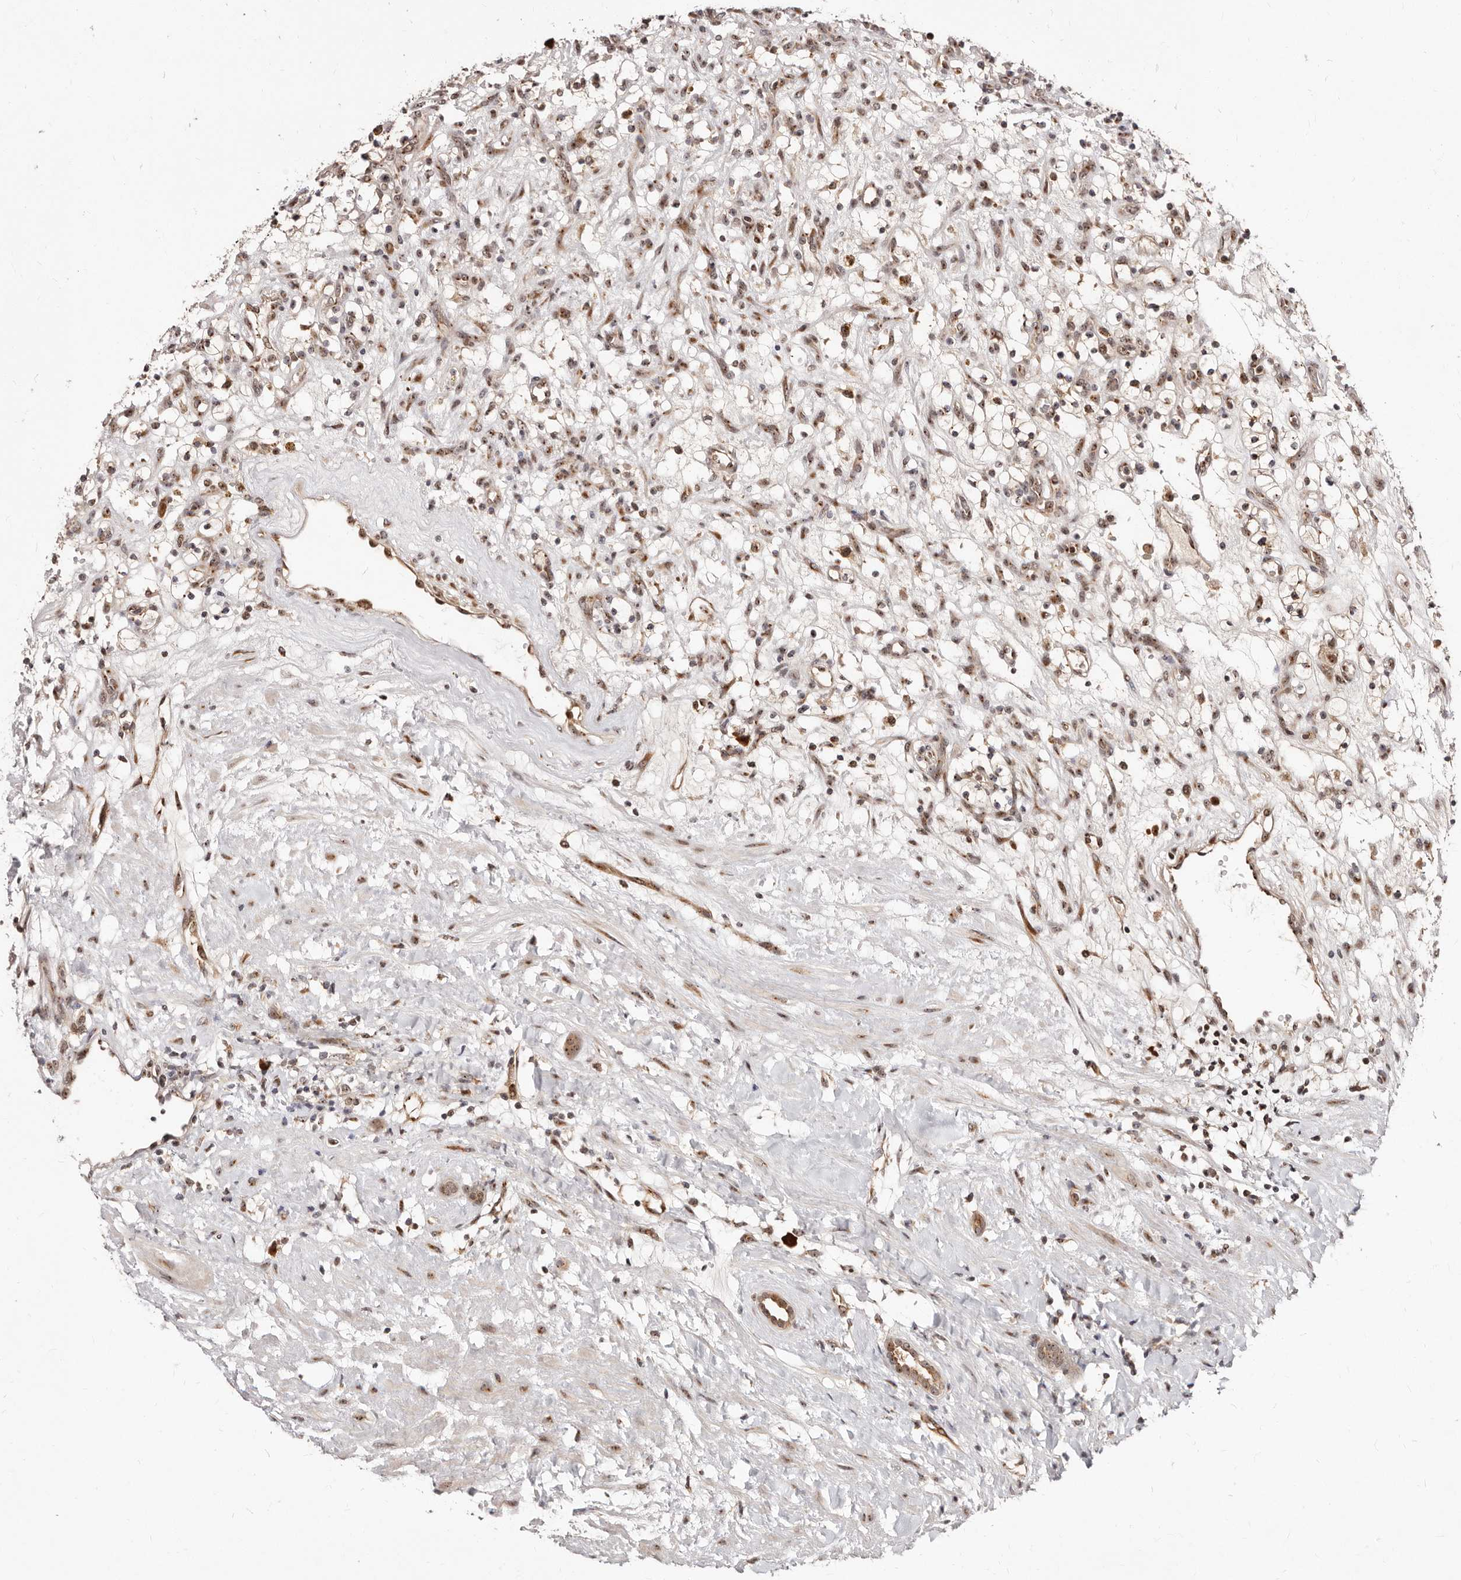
{"staining": {"intensity": "moderate", "quantity": ">75%", "location": "nuclear"}, "tissue": "renal cancer", "cell_type": "Tumor cells", "image_type": "cancer", "snomed": [{"axis": "morphology", "description": "Adenocarcinoma, NOS"}, {"axis": "topography", "description": "Kidney"}], "caption": "DAB (3,3'-diaminobenzidine) immunohistochemical staining of human adenocarcinoma (renal) displays moderate nuclear protein staining in about >75% of tumor cells. The staining was performed using DAB, with brown indicating positive protein expression. Nuclei are stained blue with hematoxylin.", "gene": "APOL6", "patient": {"sex": "female", "age": 57}}